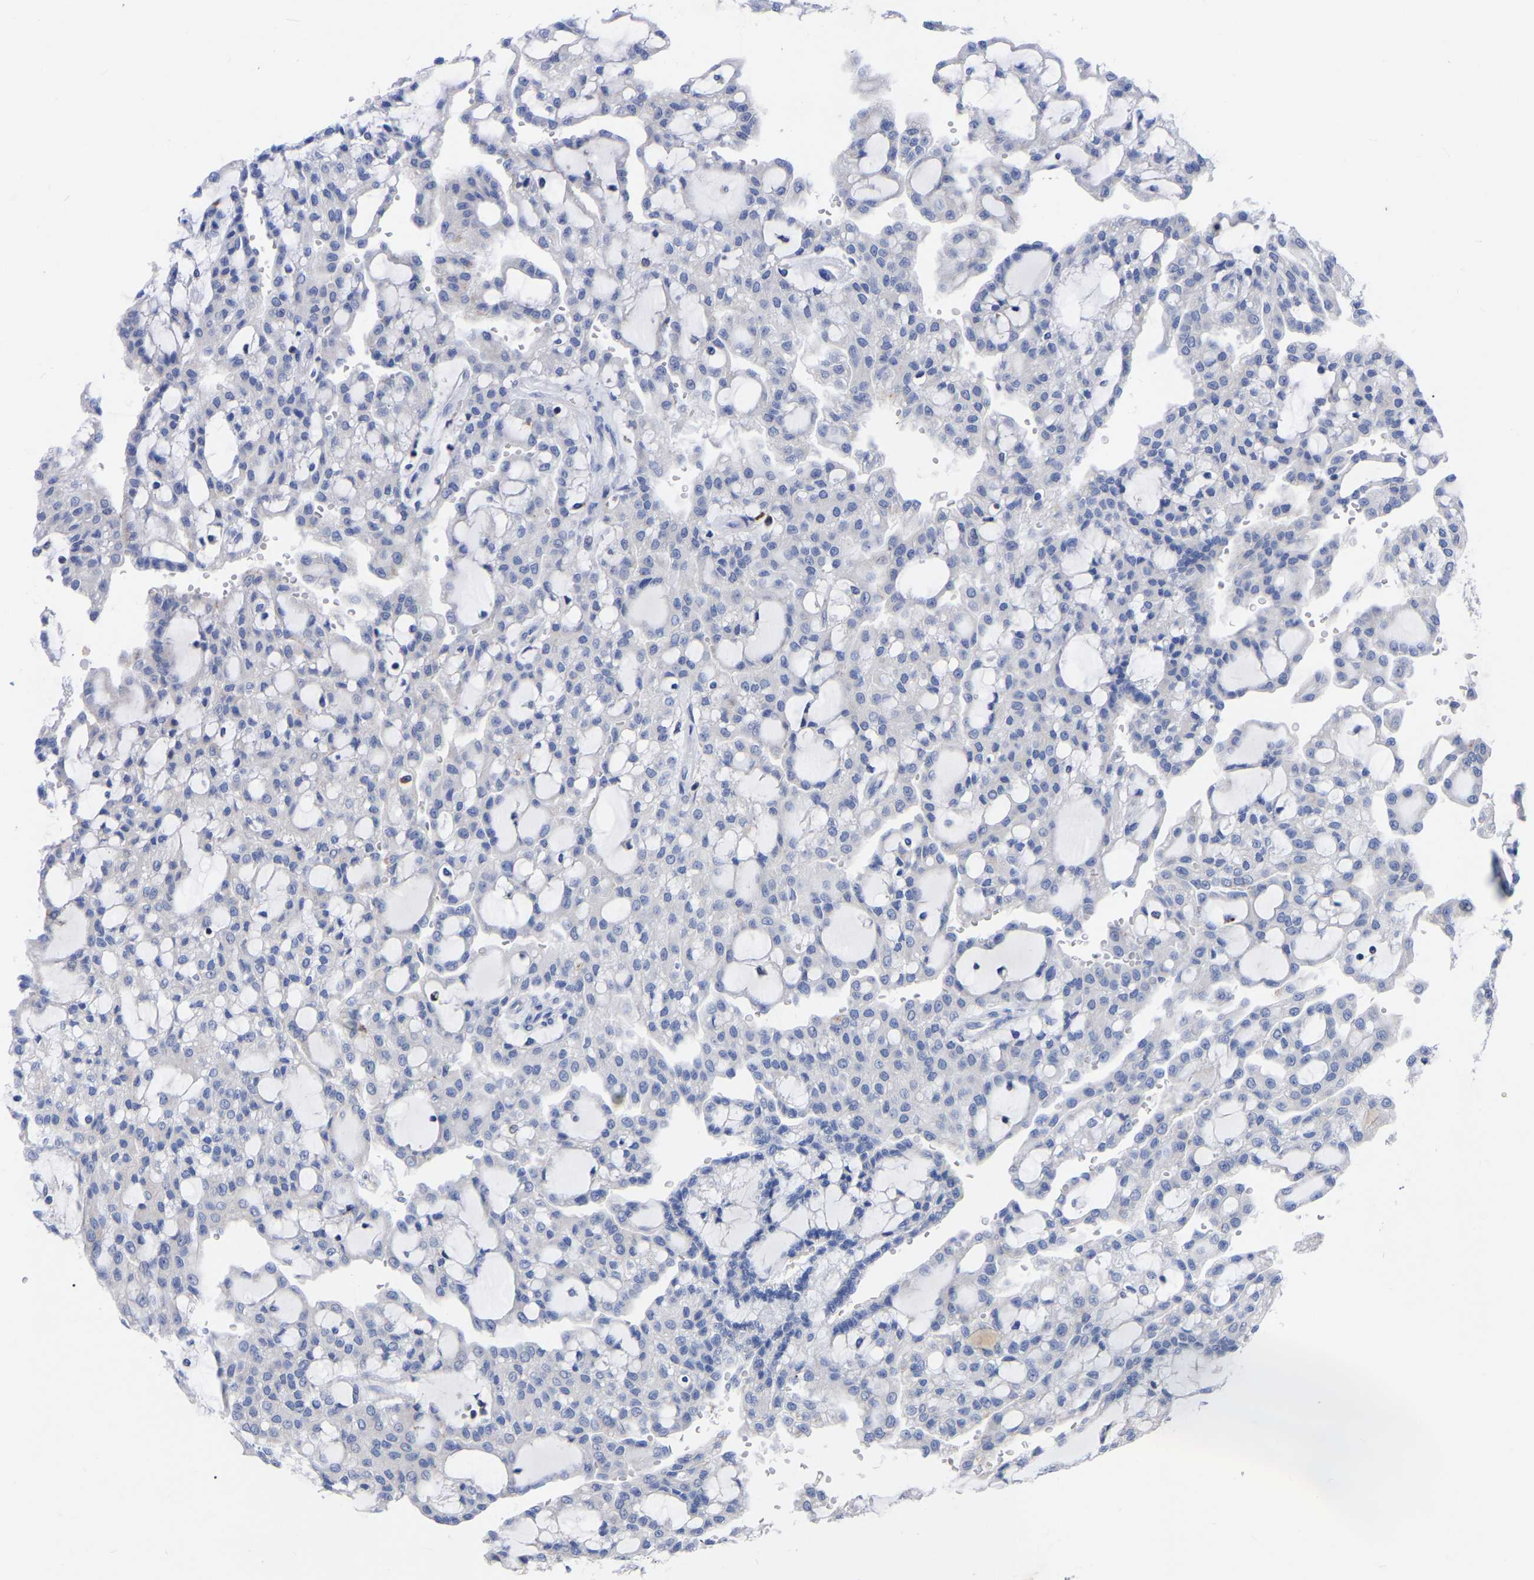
{"staining": {"intensity": "negative", "quantity": "none", "location": "none"}, "tissue": "renal cancer", "cell_type": "Tumor cells", "image_type": "cancer", "snomed": [{"axis": "morphology", "description": "Adenocarcinoma, NOS"}, {"axis": "topography", "description": "Kidney"}], "caption": "DAB (3,3'-diaminobenzidine) immunohistochemical staining of adenocarcinoma (renal) exhibits no significant staining in tumor cells.", "gene": "PTPN7", "patient": {"sex": "male", "age": 63}}